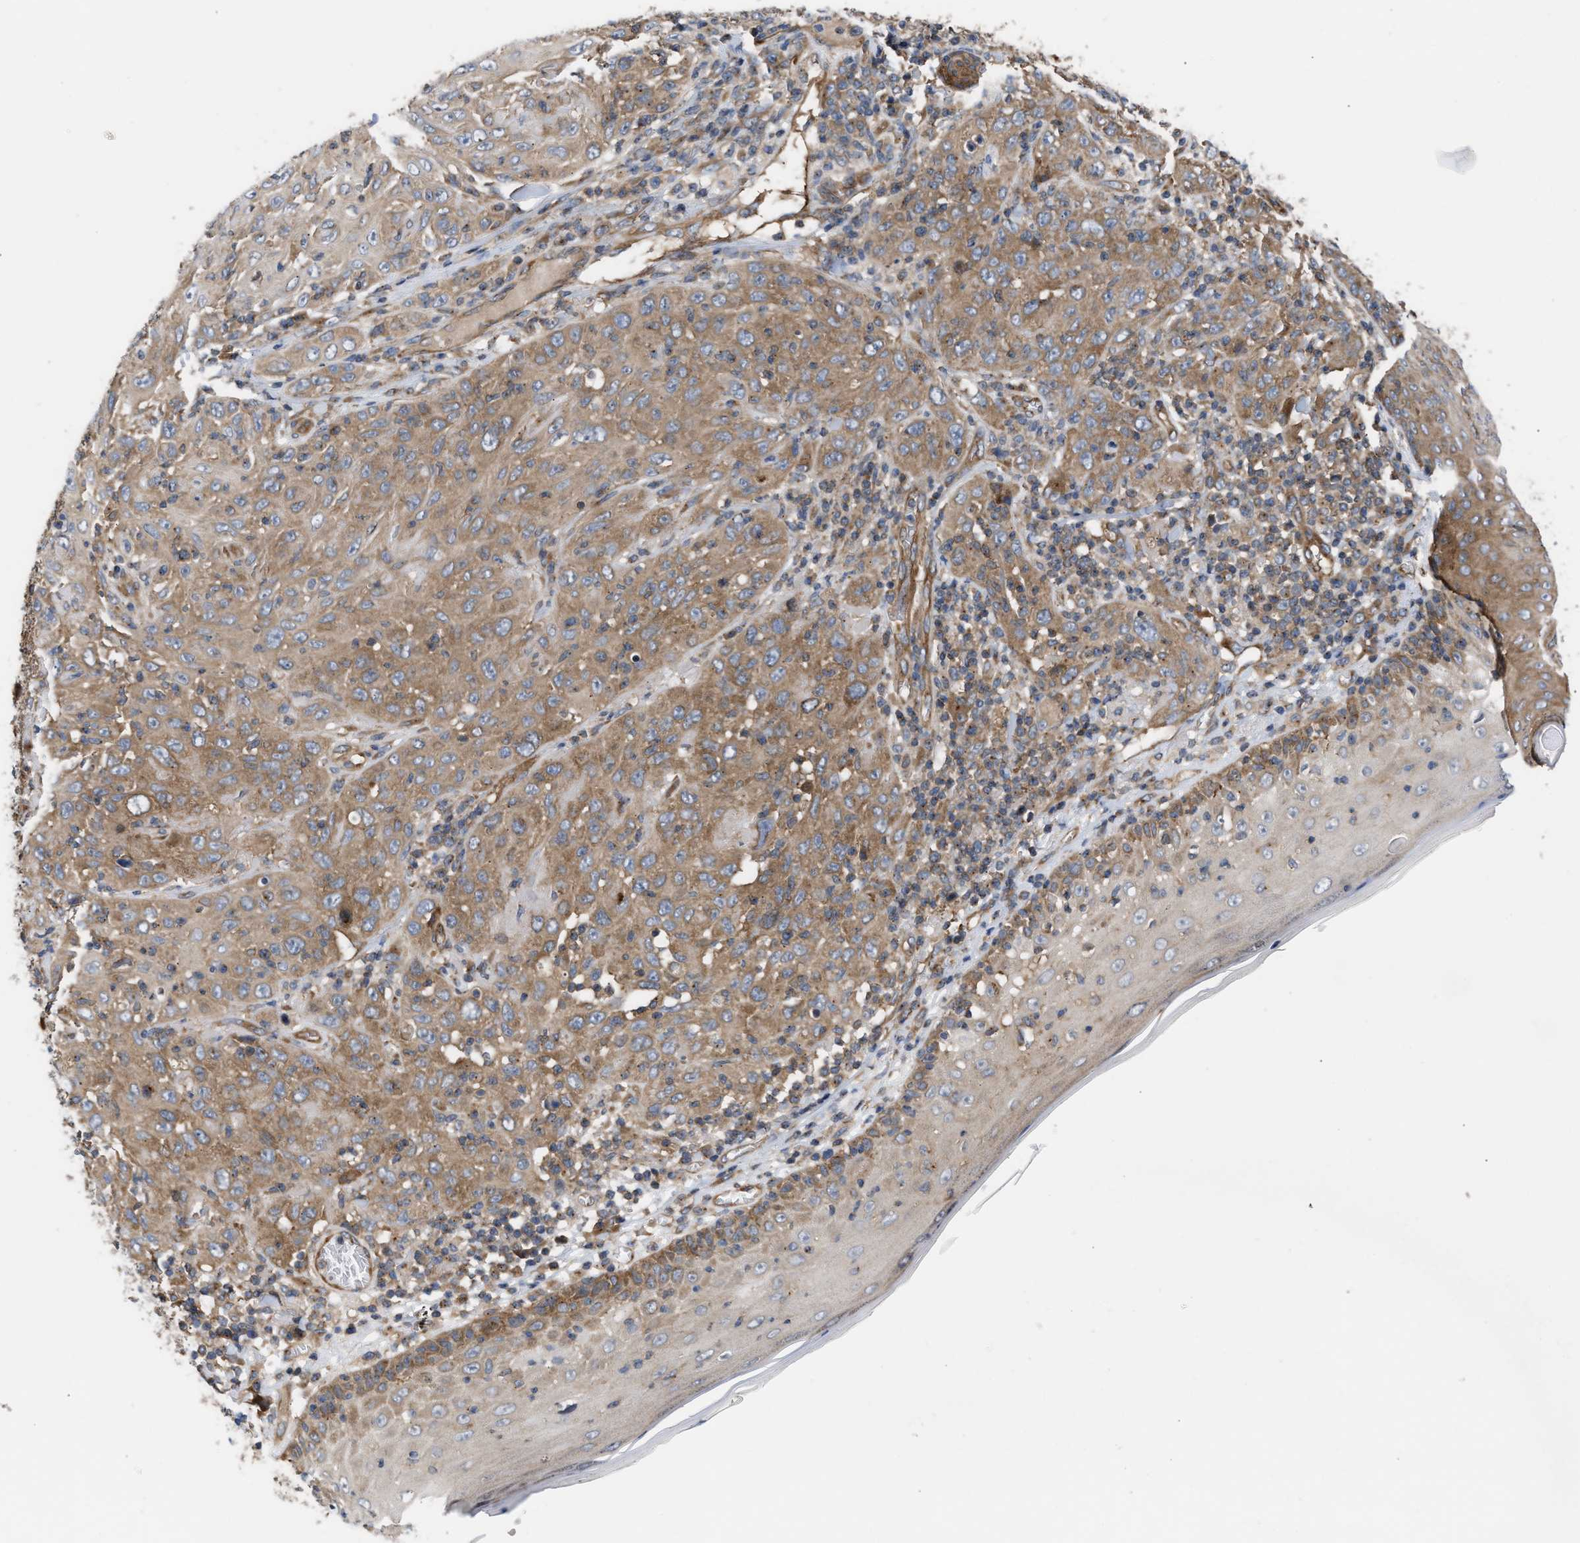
{"staining": {"intensity": "moderate", "quantity": "25%-75%", "location": "cytoplasmic/membranous"}, "tissue": "skin cancer", "cell_type": "Tumor cells", "image_type": "cancer", "snomed": [{"axis": "morphology", "description": "Squamous cell carcinoma, NOS"}, {"axis": "topography", "description": "Skin"}], "caption": "Human skin squamous cell carcinoma stained with a protein marker demonstrates moderate staining in tumor cells.", "gene": "LAPTM4B", "patient": {"sex": "female", "age": 88}}